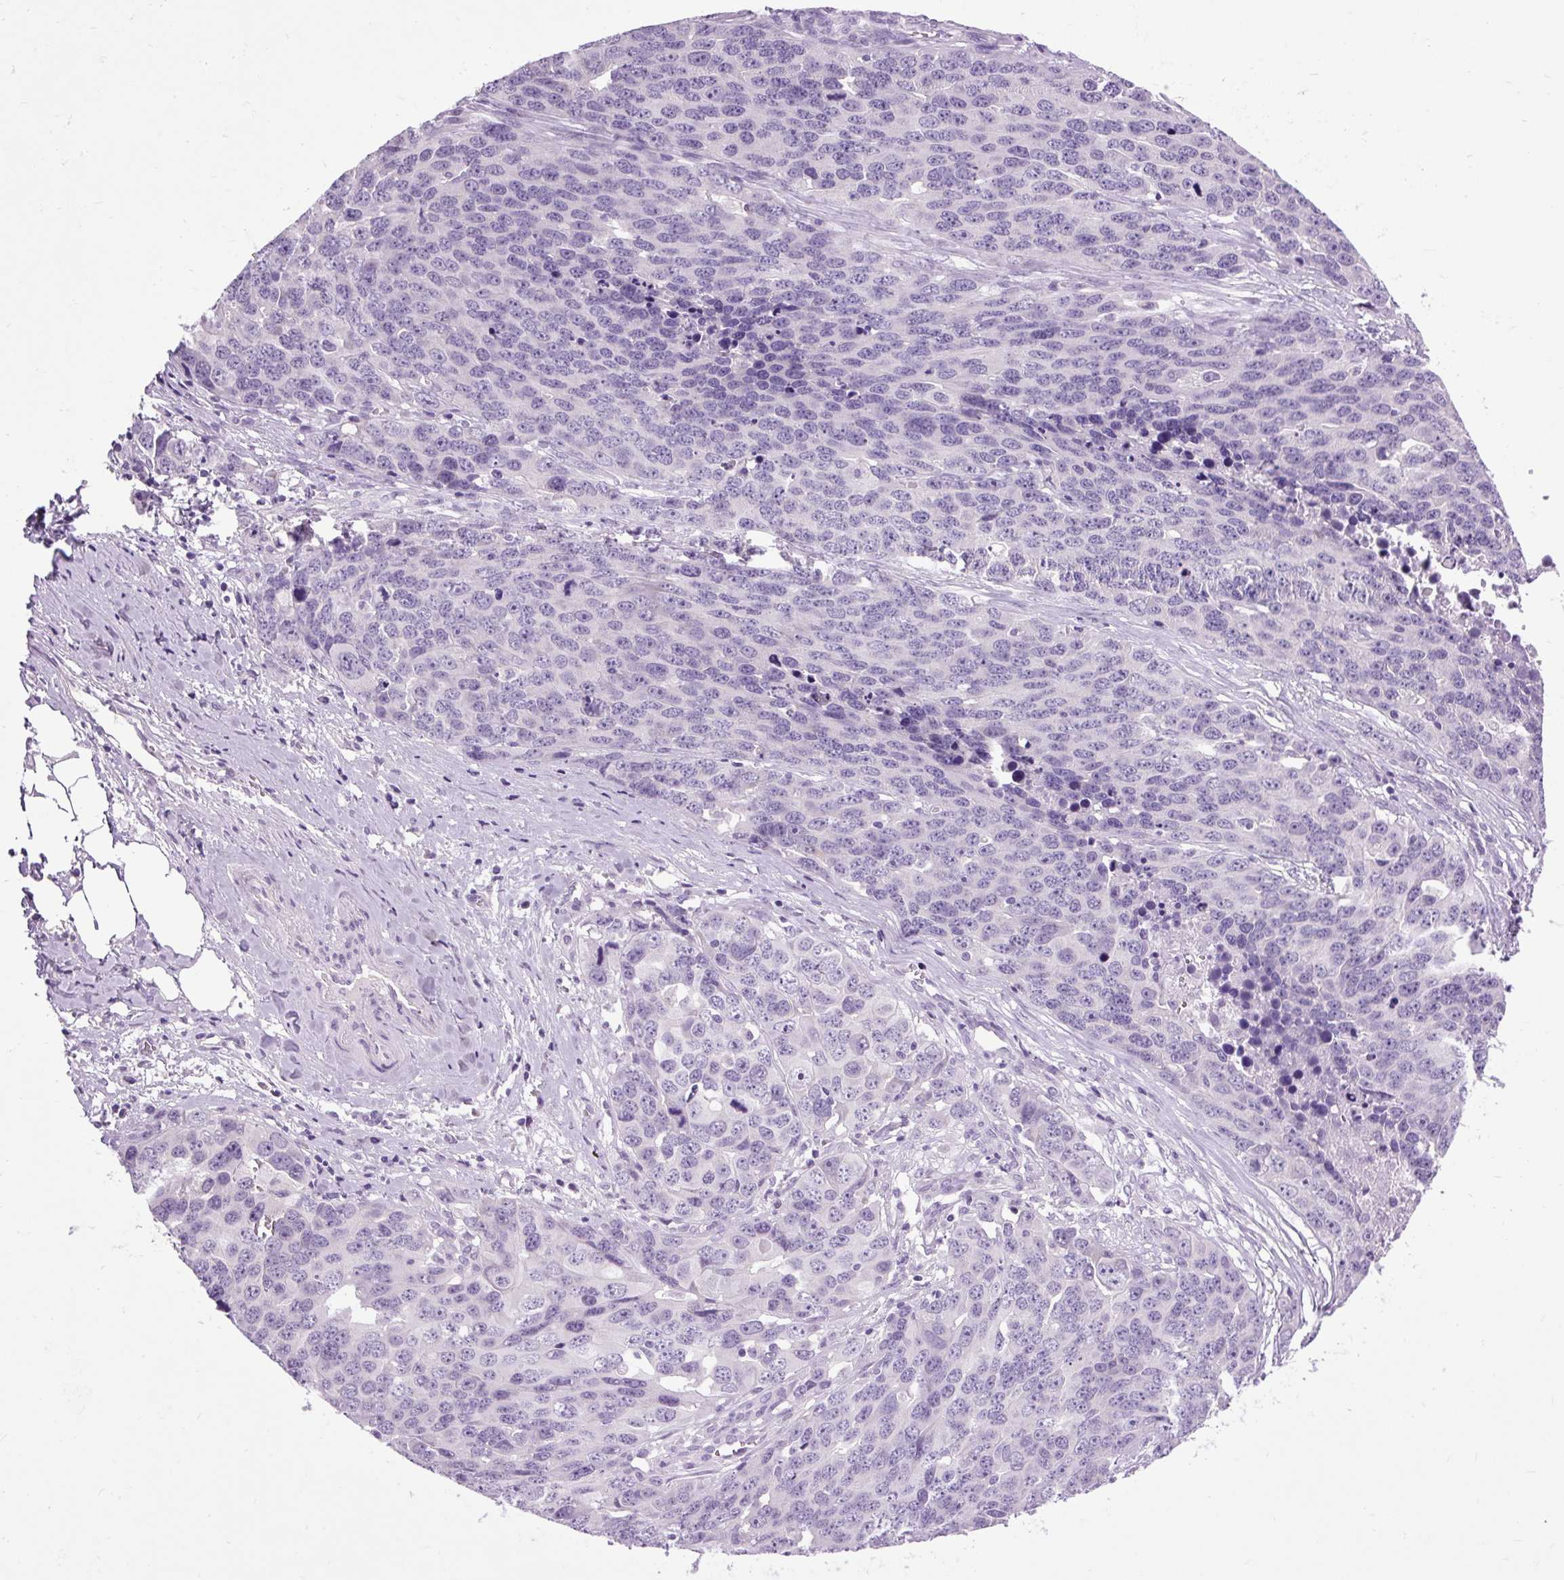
{"staining": {"intensity": "negative", "quantity": "none", "location": "none"}, "tissue": "ovarian cancer", "cell_type": "Tumor cells", "image_type": "cancer", "snomed": [{"axis": "morphology", "description": "Cystadenocarcinoma, serous, NOS"}, {"axis": "topography", "description": "Ovary"}], "caption": "IHC of ovarian cancer (serous cystadenocarcinoma) shows no staining in tumor cells.", "gene": "FABP7", "patient": {"sex": "female", "age": 76}}